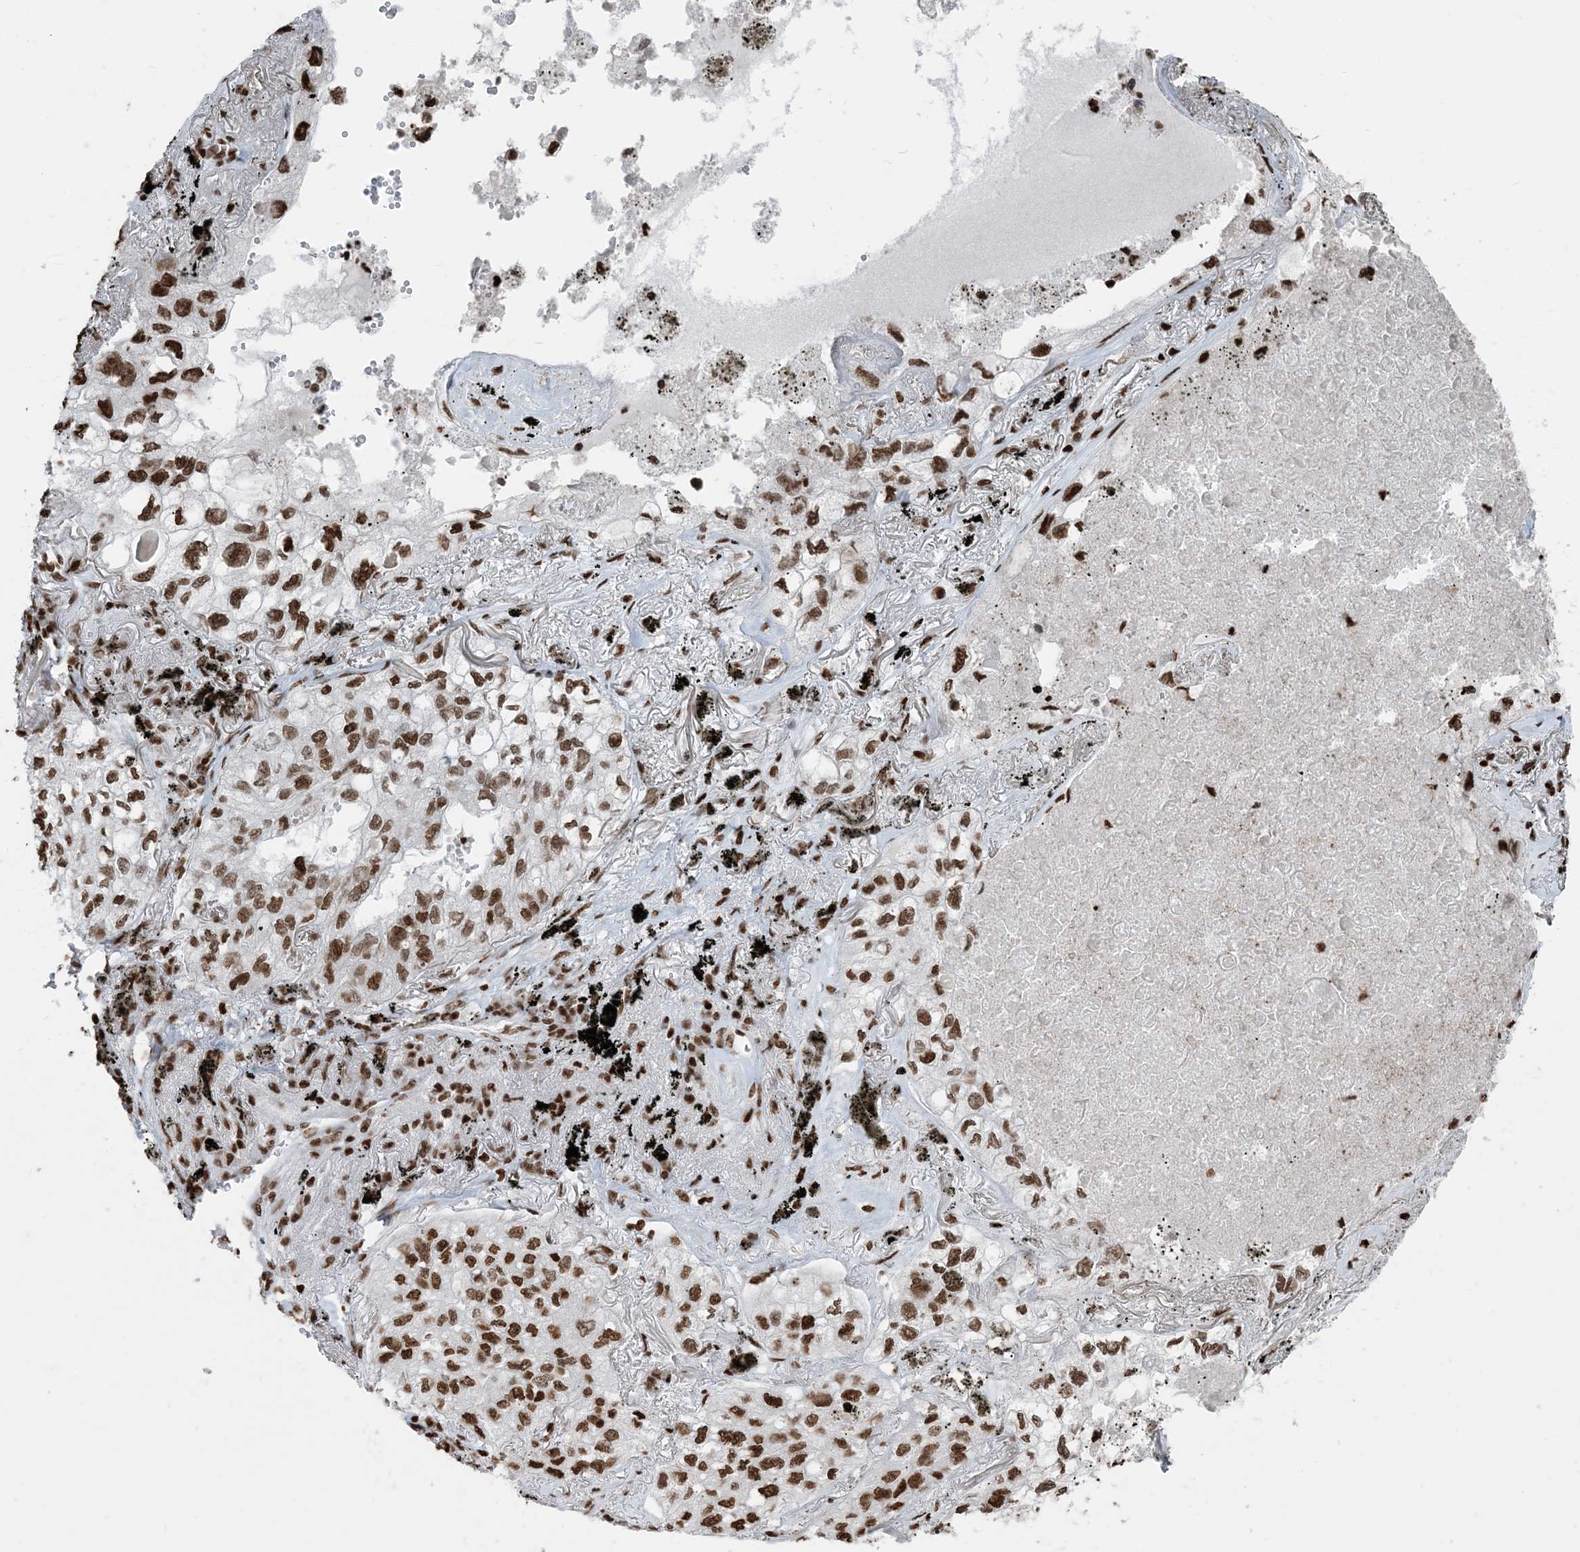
{"staining": {"intensity": "moderate", "quantity": ">75%", "location": "nuclear"}, "tissue": "lung cancer", "cell_type": "Tumor cells", "image_type": "cancer", "snomed": [{"axis": "morphology", "description": "Adenocarcinoma, NOS"}, {"axis": "topography", "description": "Lung"}], "caption": "Approximately >75% of tumor cells in human lung cancer (adenocarcinoma) show moderate nuclear protein expression as visualized by brown immunohistochemical staining.", "gene": "H3-3B", "patient": {"sex": "male", "age": 65}}